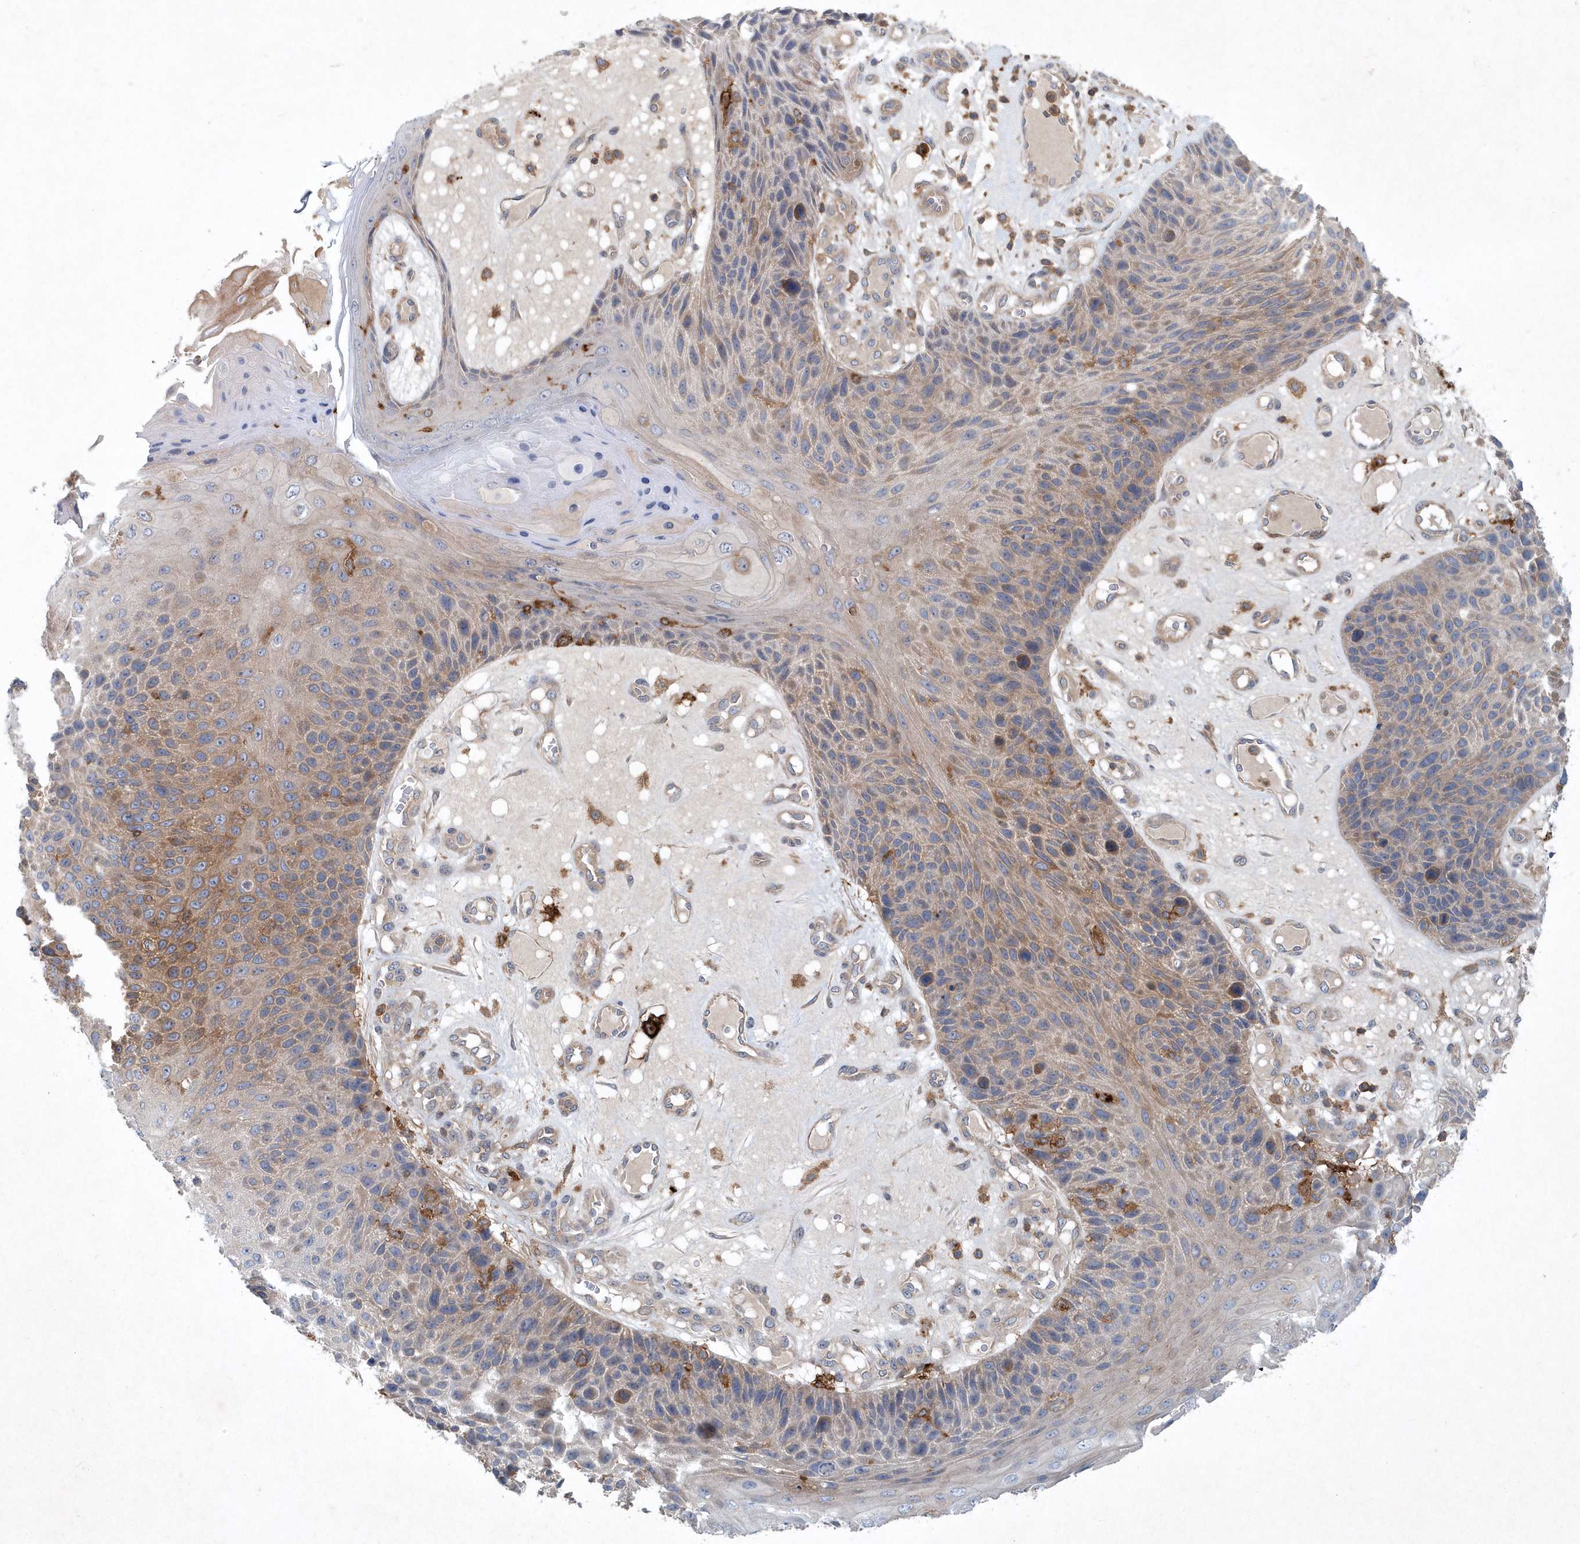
{"staining": {"intensity": "moderate", "quantity": "<25%", "location": "cytoplasmic/membranous"}, "tissue": "skin cancer", "cell_type": "Tumor cells", "image_type": "cancer", "snomed": [{"axis": "morphology", "description": "Squamous cell carcinoma, NOS"}, {"axis": "topography", "description": "Skin"}], "caption": "A high-resolution photomicrograph shows immunohistochemistry (IHC) staining of skin cancer, which displays moderate cytoplasmic/membranous positivity in approximately <25% of tumor cells.", "gene": "P2RY10", "patient": {"sex": "female", "age": 88}}